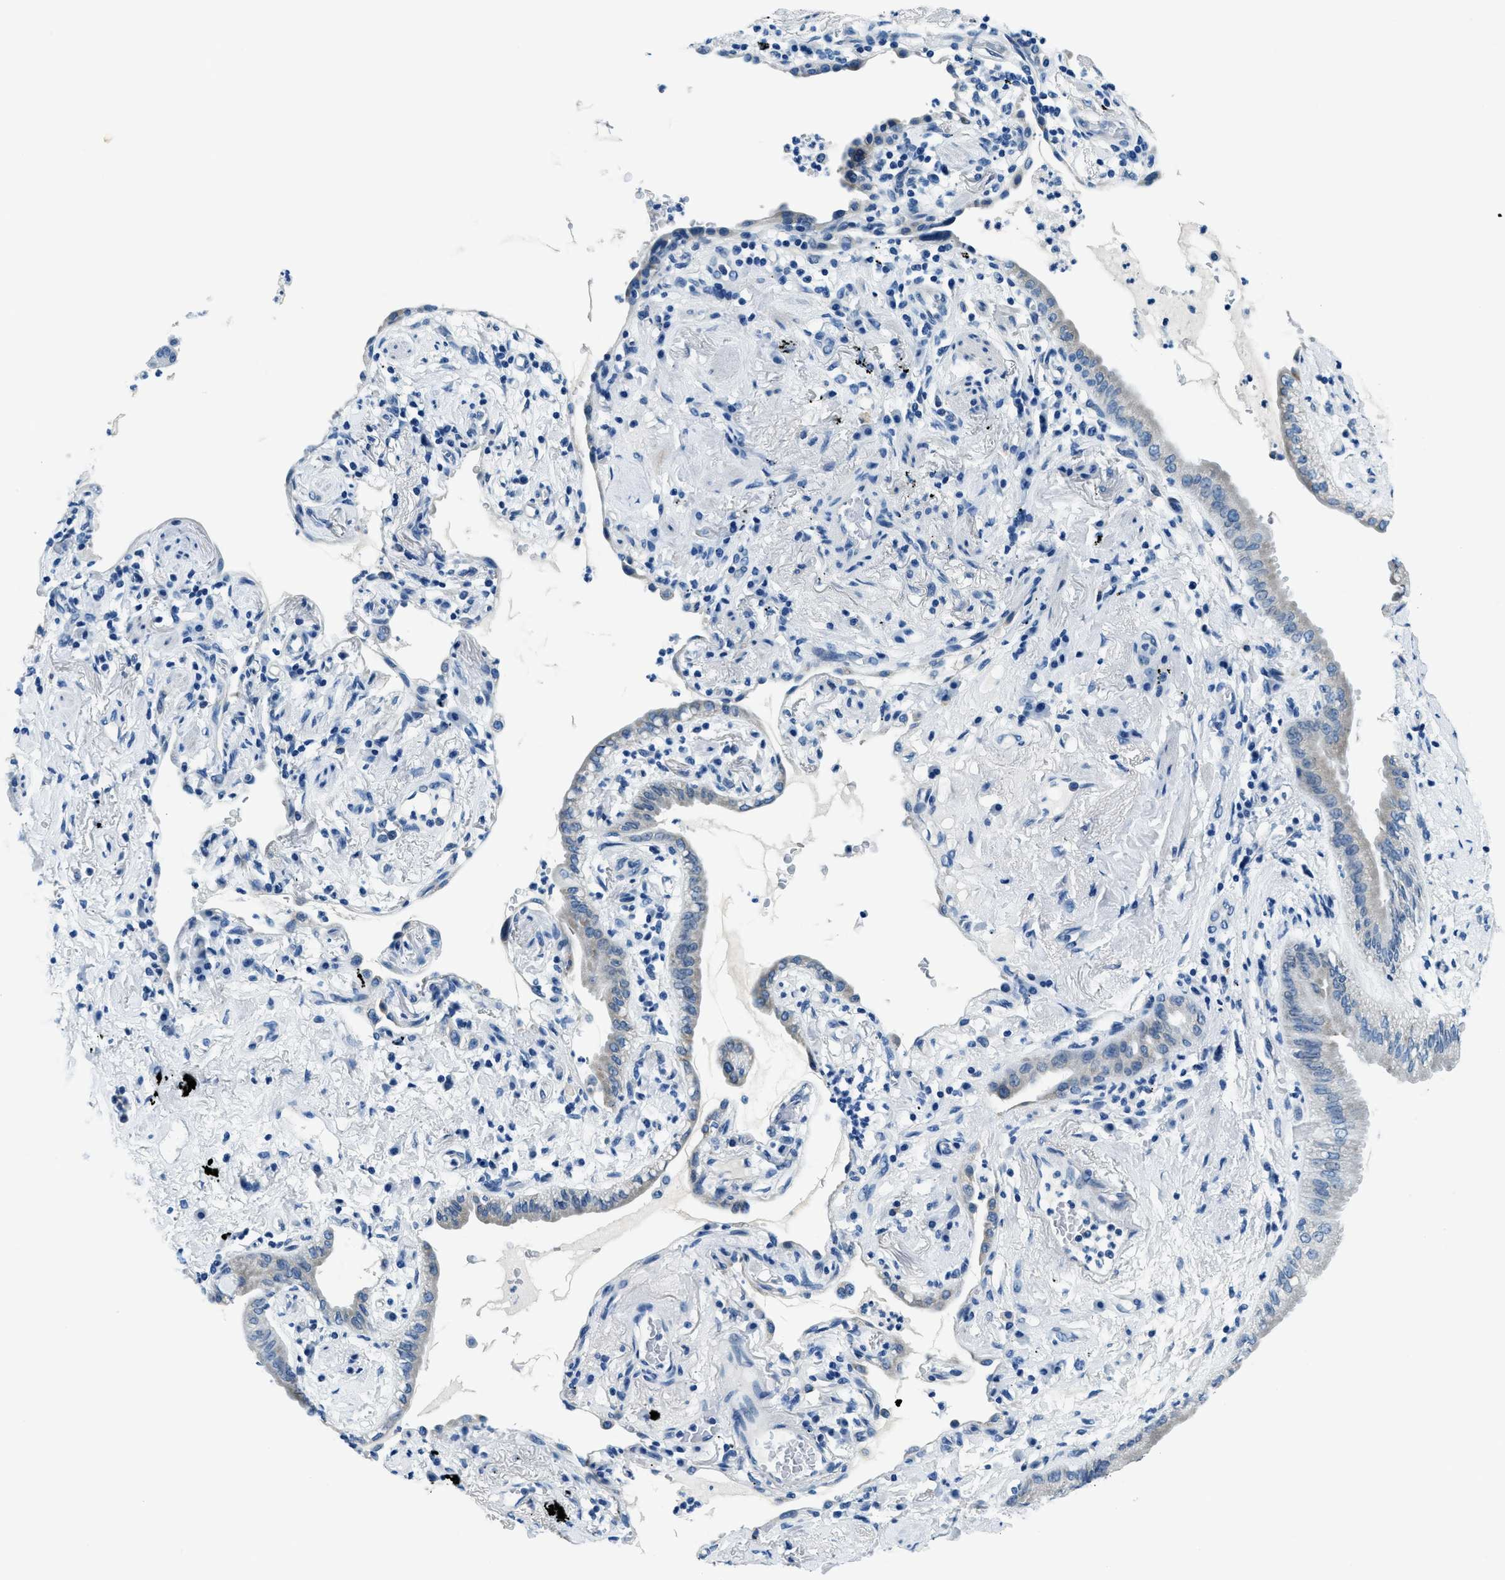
{"staining": {"intensity": "weak", "quantity": "<25%", "location": "cytoplasmic/membranous"}, "tissue": "lung cancer", "cell_type": "Tumor cells", "image_type": "cancer", "snomed": [{"axis": "morphology", "description": "Normal tissue, NOS"}, {"axis": "morphology", "description": "Adenocarcinoma, NOS"}, {"axis": "topography", "description": "Bronchus"}, {"axis": "topography", "description": "Lung"}], "caption": "Adenocarcinoma (lung) stained for a protein using immunohistochemistry displays no expression tumor cells.", "gene": "UBAC2", "patient": {"sex": "female", "age": 70}}